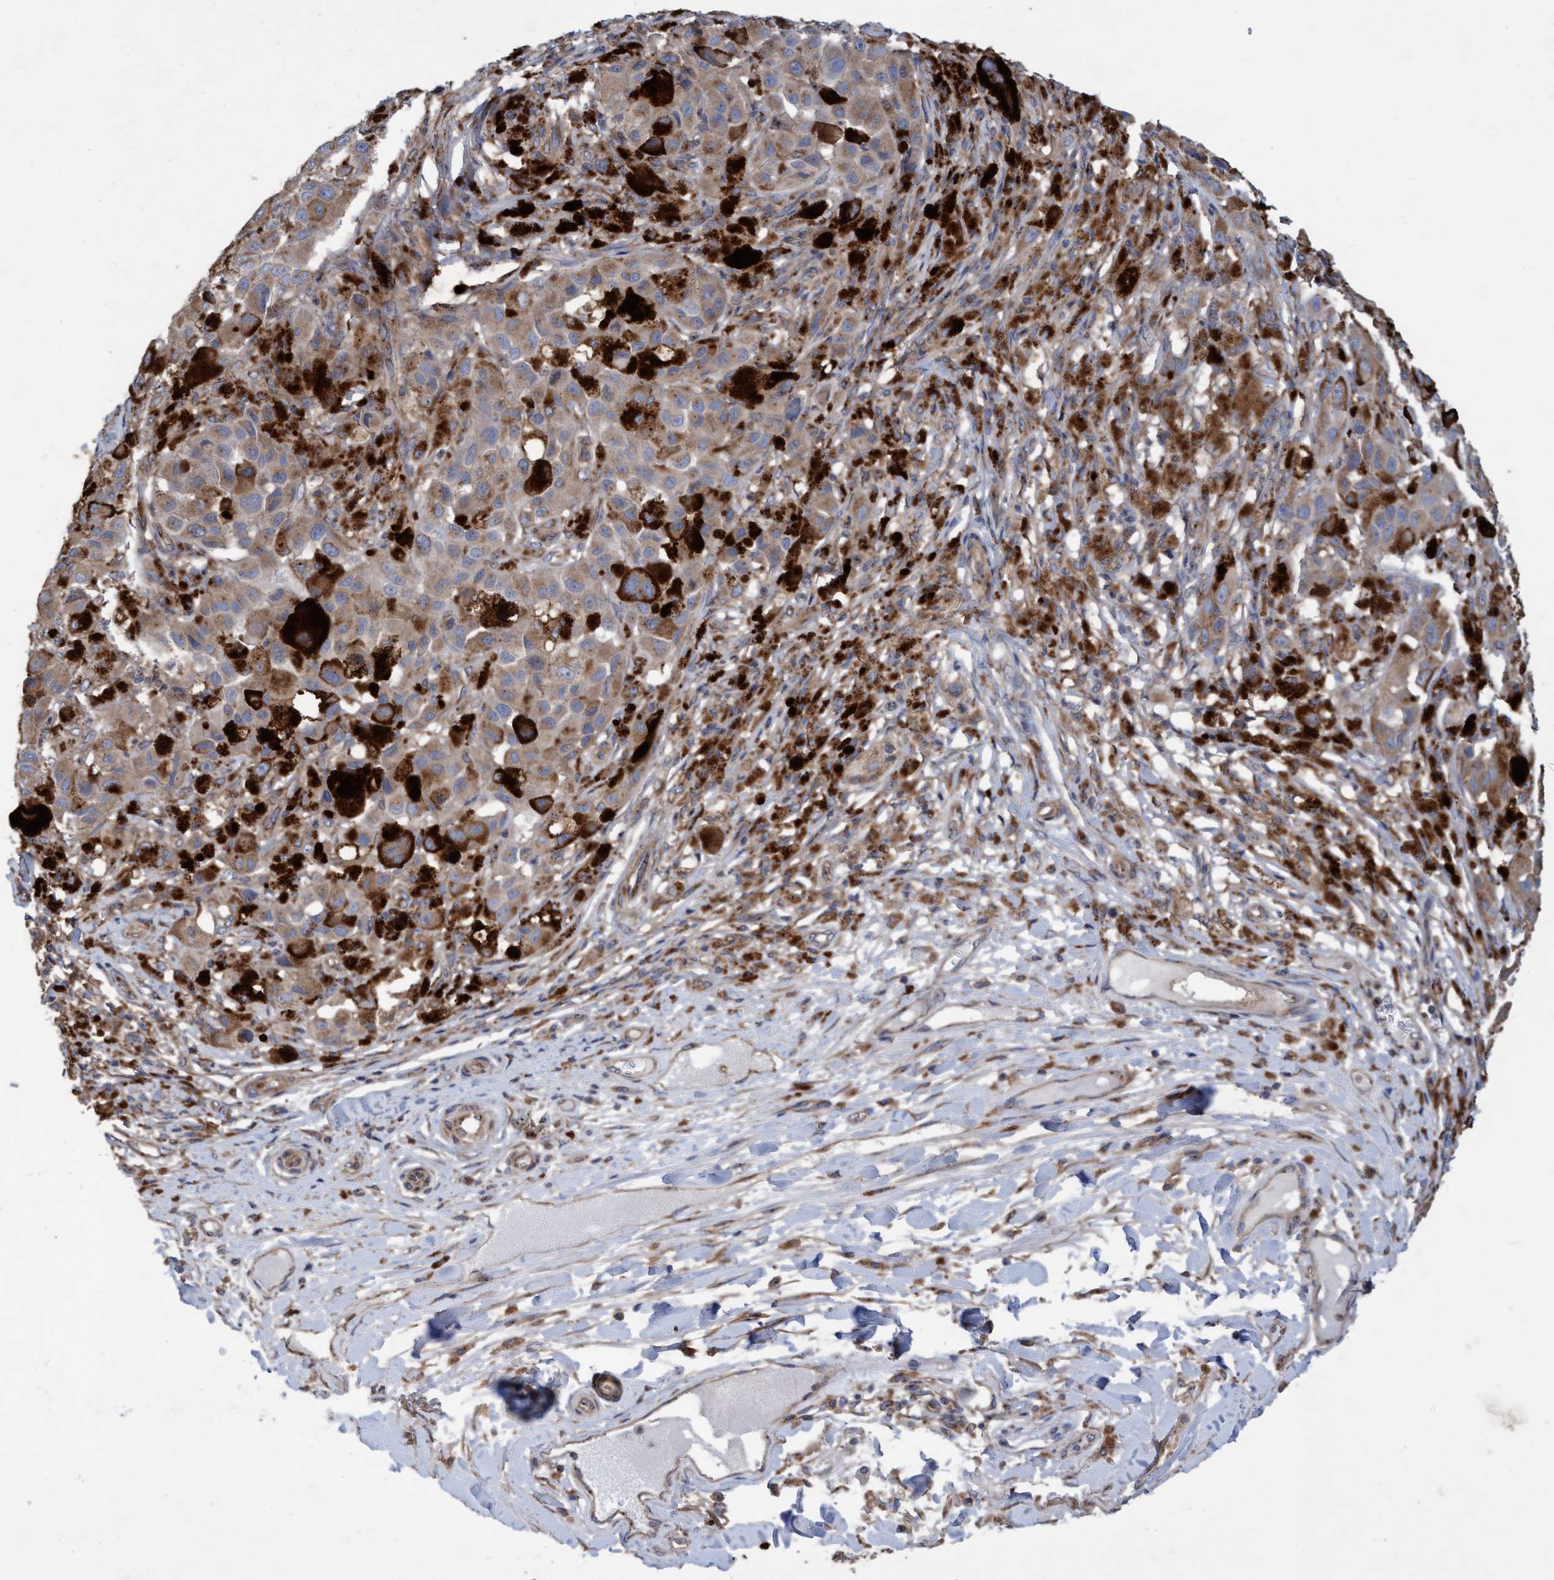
{"staining": {"intensity": "weak", "quantity": ">75%", "location": "cytoplasmic/membranous"}, "tissue": "melanoma", "cell_type": "Tumor cells", "image_type": "cancer", "snomed": [{"axis": "morphology", "description": "Malignant melanoma, NOS"}, {"axis": "topography", "description": "Skin"}], "caption": "Malignant melanoma stained for a protein (brown) reveals weak cytoplasmic/membranous positive expression in about >75% of tumor cells.", "gene": "BICD2", "patient": {"sex": "male", "age": 96}}